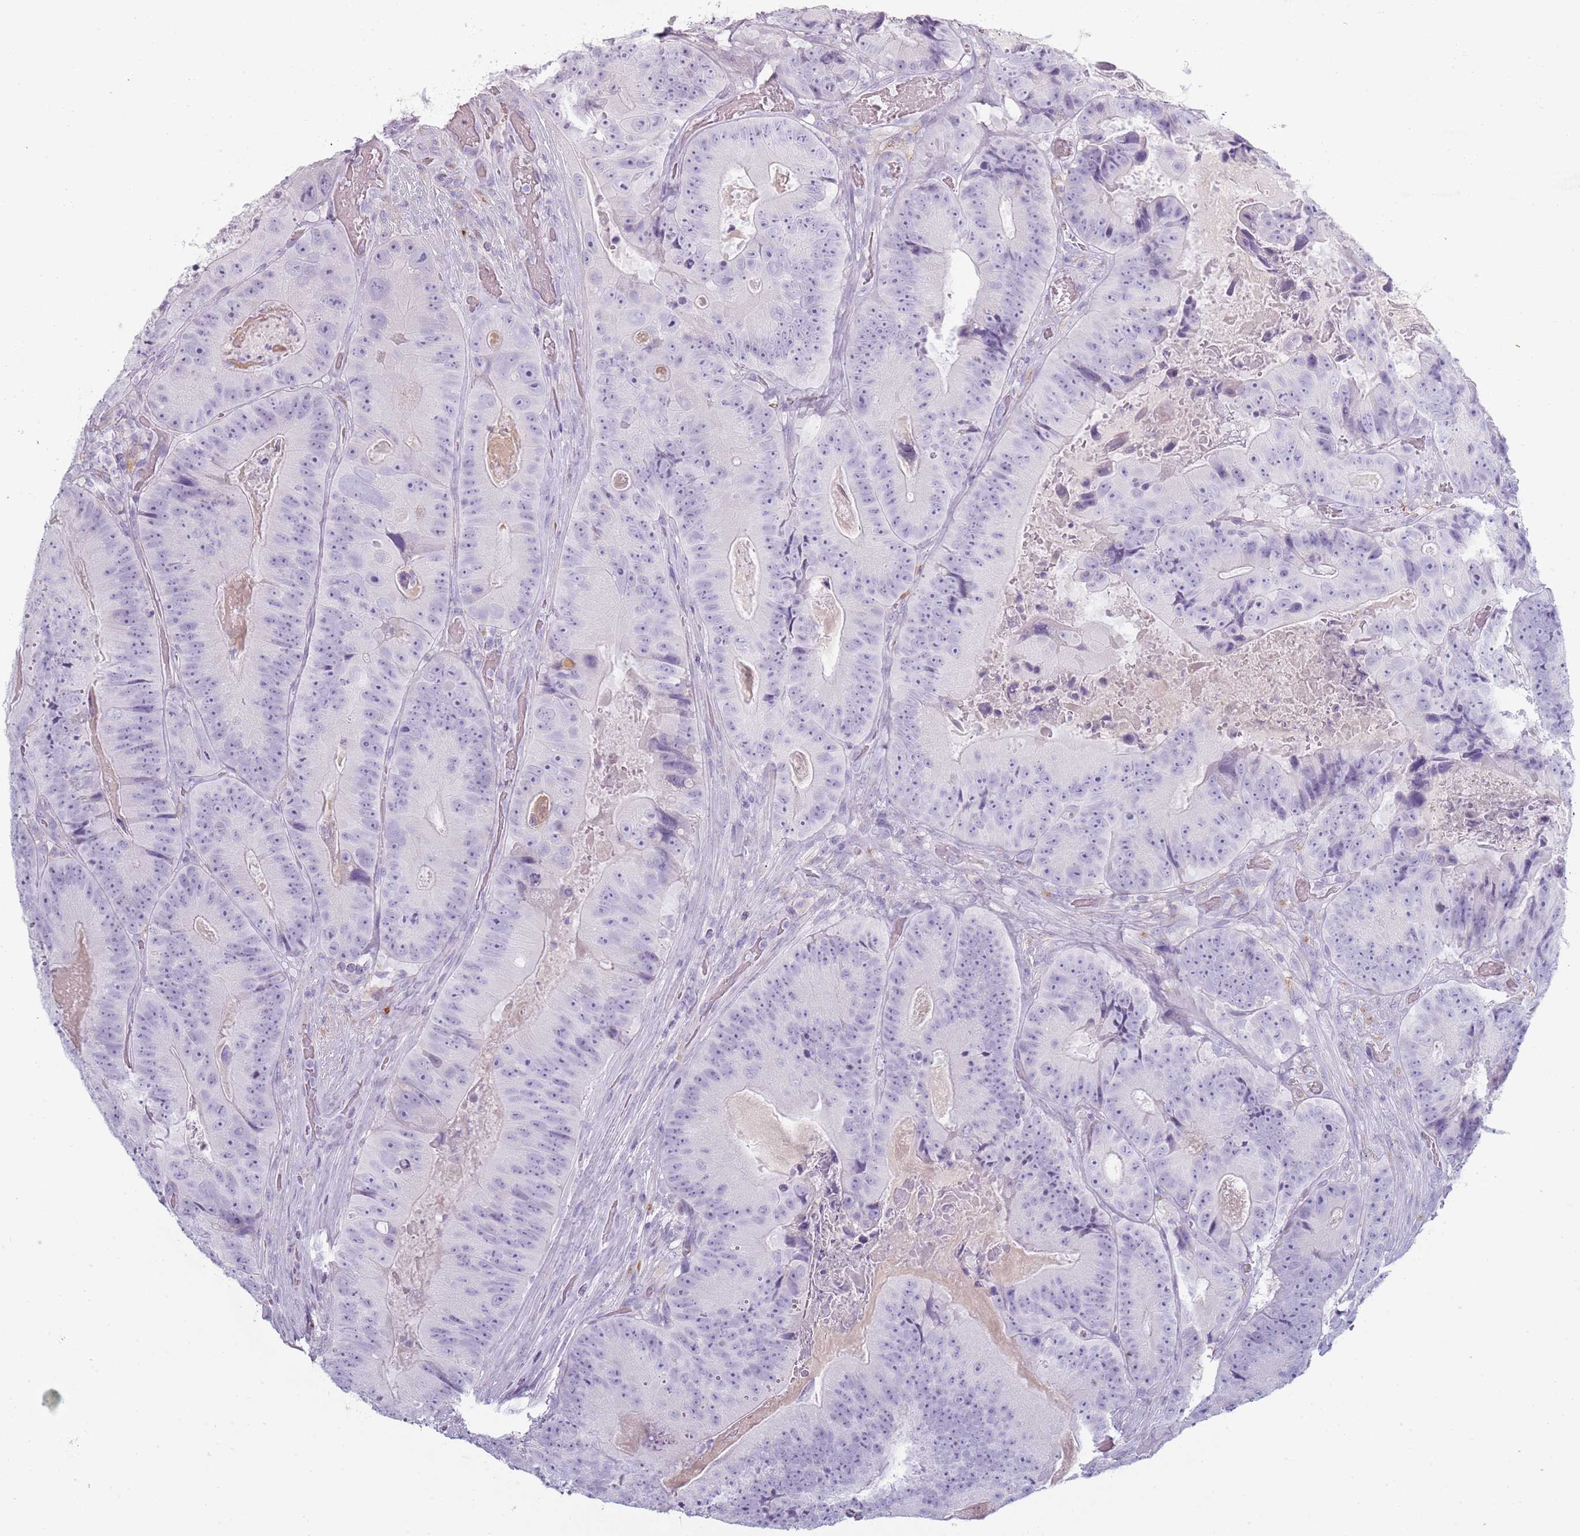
{"staining": {"intensity": "negative", "quantity": "none", "location": "none"}, "tissue": "colorectal cancer", "cell_type": "Tumor cells", "image_type": "cancer", "snomed": [{"axis": "morphology", "description": "Adenocarcinoma, NOS"}, {"axis": "topography", "description": "Colon"}], "caption": "A histopathology image of colorectal adenocarcinoma stained for a protein demonstrates no brown staining in tumor cells.", "gene": "COLEC12", "patient": {"sex": "female", "age": 86}}